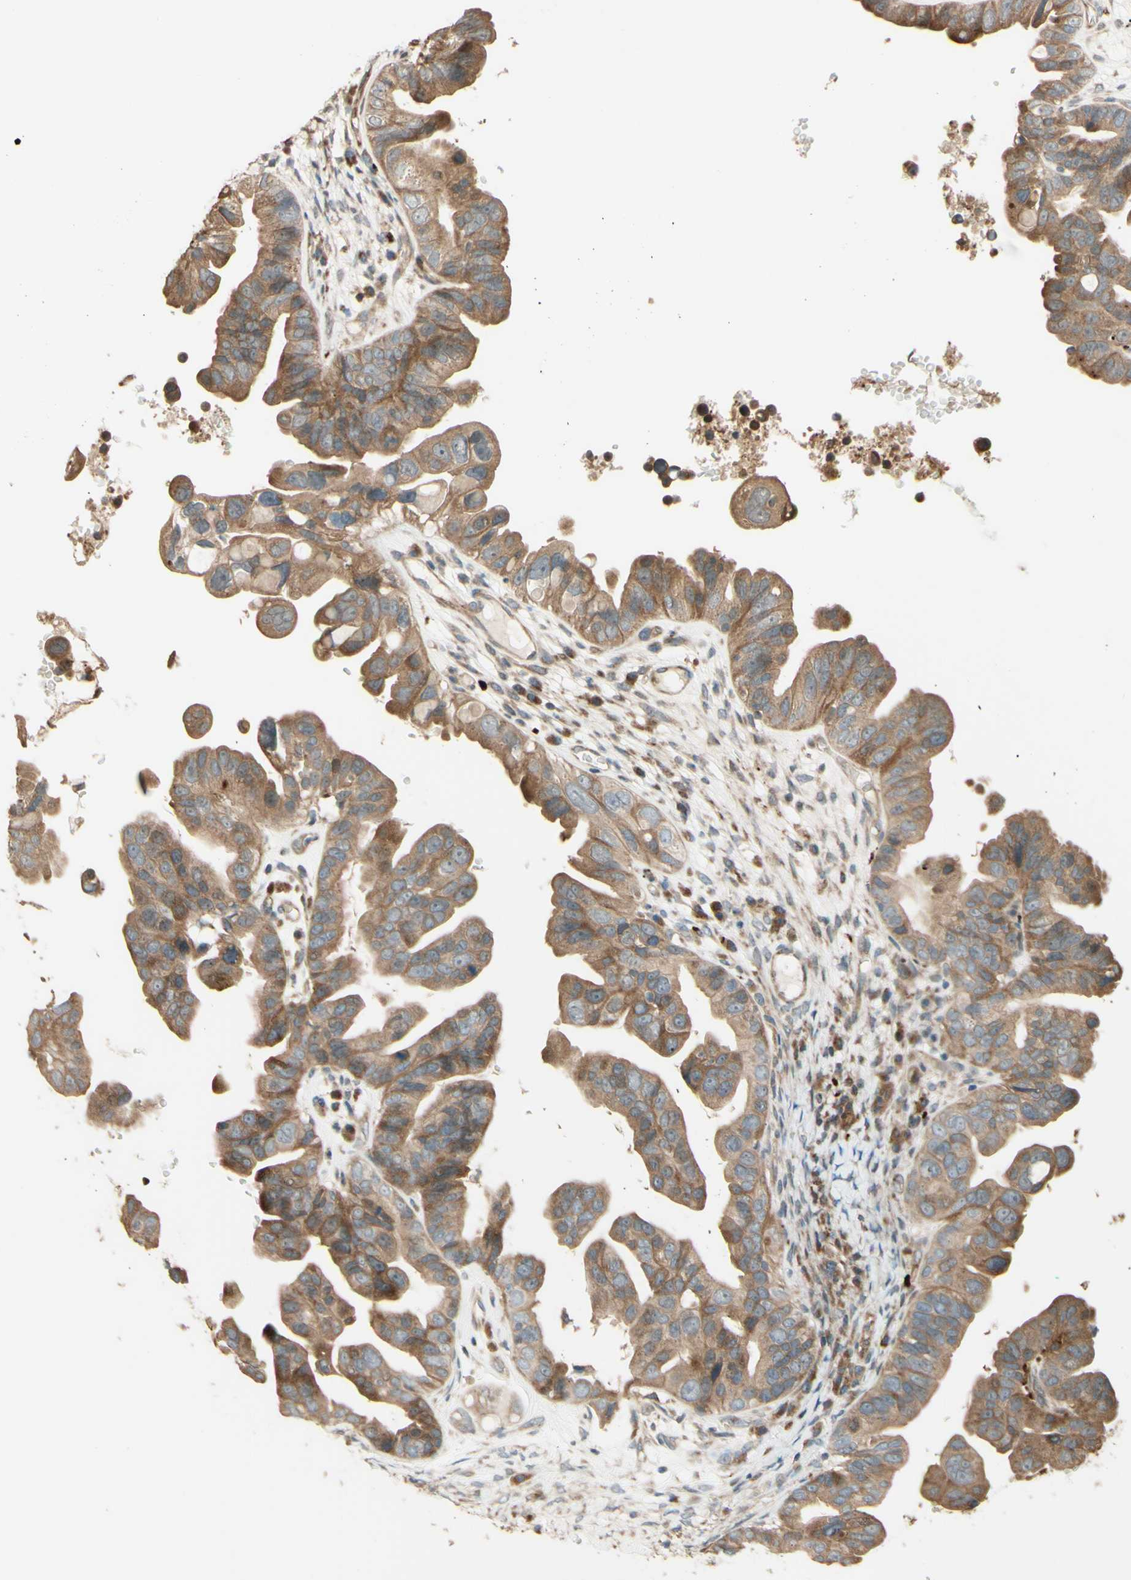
{"staining": {"intensity": "moderate", "quantity": ">75%", "location": "cytoplasmic/membranous"}, "tissue": "ovarian cancer", "cell_type": "Tumor cells", "image_type": "cancer", "snomed": [{"axis": "morphology", "description": "Cystadenocarcinoma, serous, NOS"}, {"axis": "topography", "description": "Ovary"}], "caption": "Tumor cells show moderate cytoplasmic/membranous staining in about >75% of cells in serous cystadenocarcinoma (ovarian).", "gene": "RNF19A", "patient": {"sex": "female", "age": 56}}